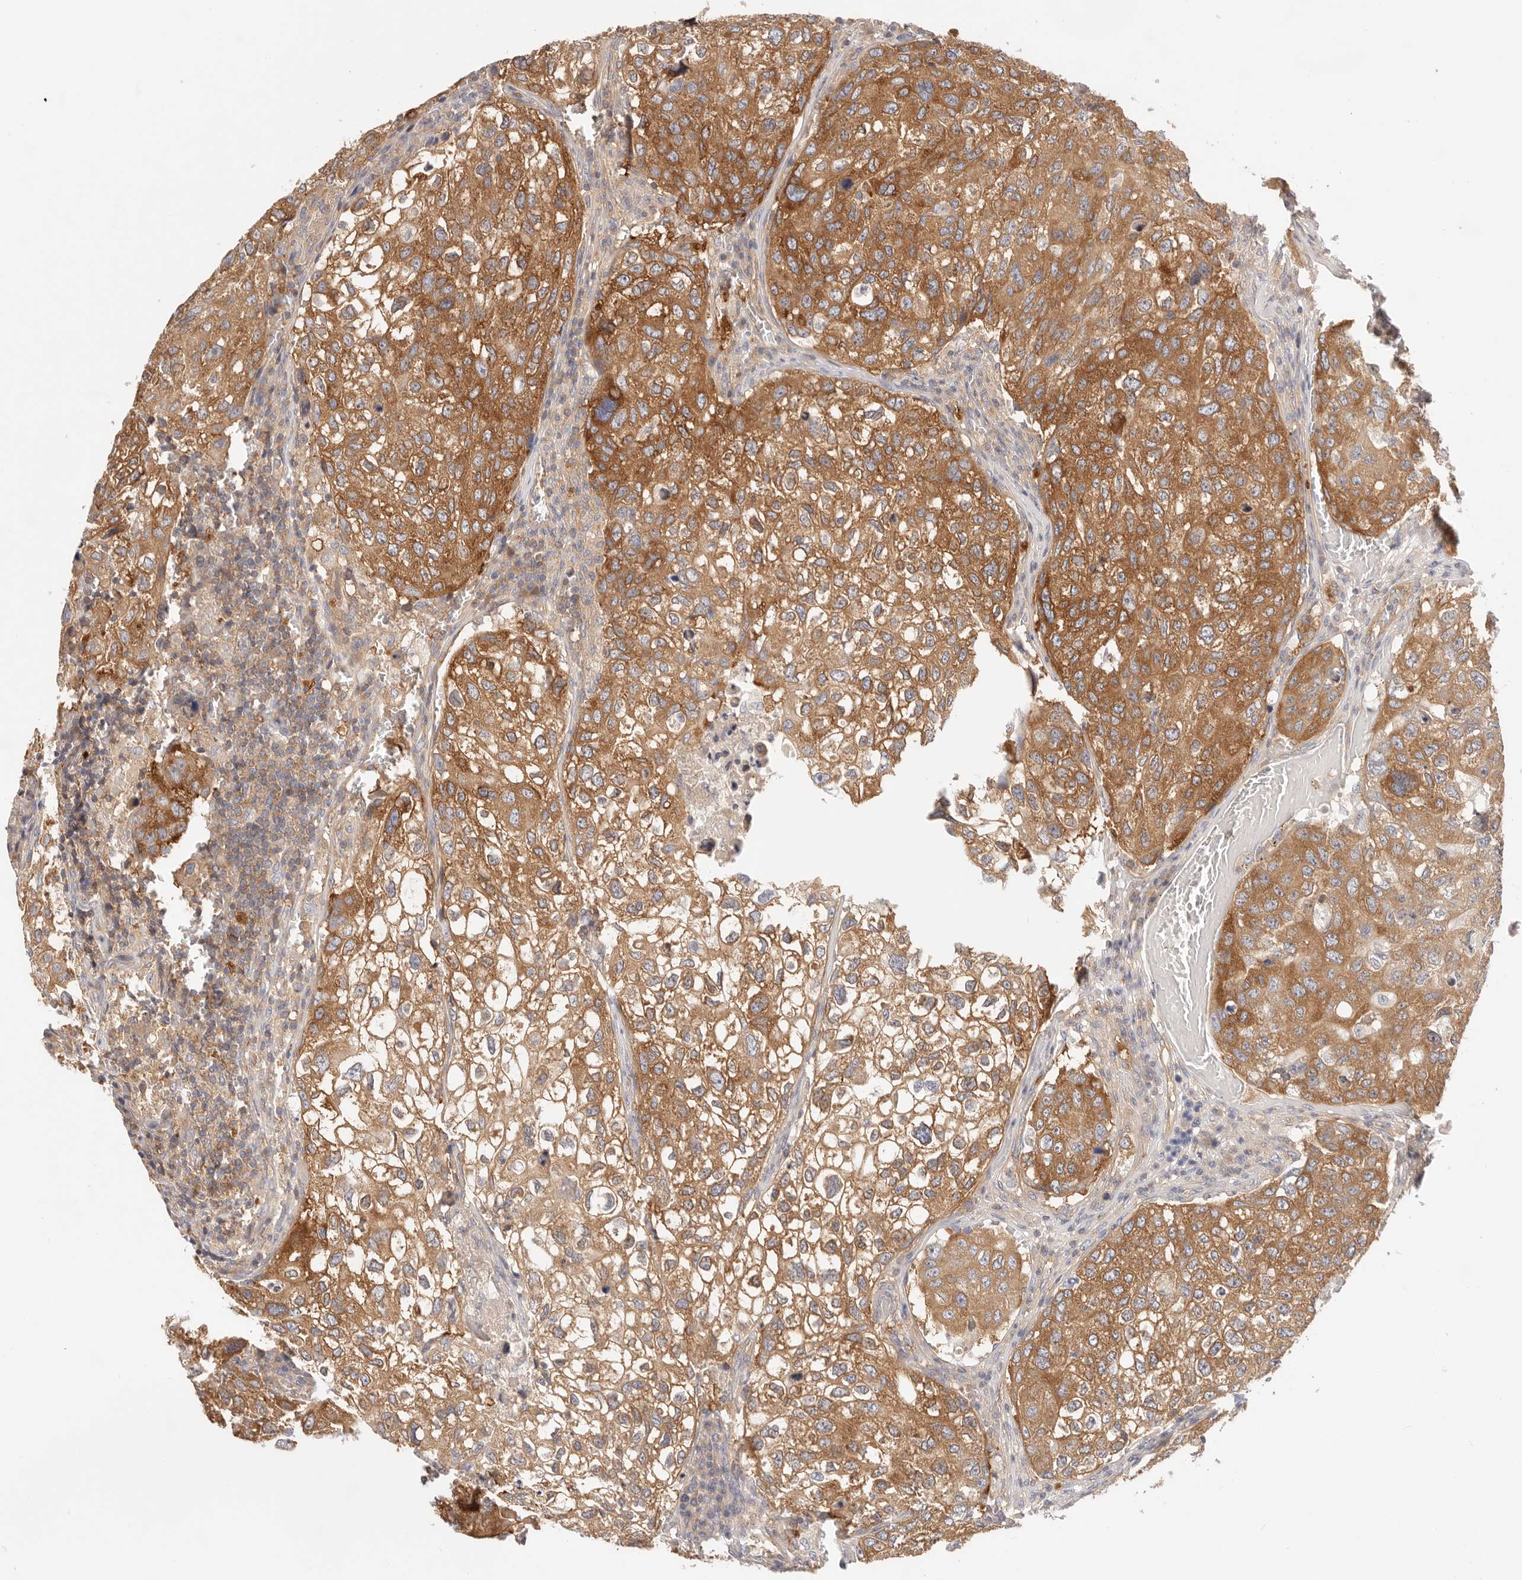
{"staining": {"intensity": "moderate", "quantity": ">75%", "location": "cytoplasmic/membranous"}, "tissue": "urothelial cancer", "cell_type": "Tumor cells", "image_type": "cancer", "snomed": [{"axis": "morphology", "description": "Urothelial carcinoma, High grade"}, {"axis": "topography", "description": "Lymph node"}, {"axis": "topography", "description": "Urinary bladder"}], "caption": "Urothelial cancer stained with DAB IHC shows medium levels of moderate cytoplasmic/membranous positivity in approximately >75% of tumor cells. (IHC, brightfield microscopy, high magnification).", "gene": "KCMF1", "patient": {"sex": "male", "age": 51}}